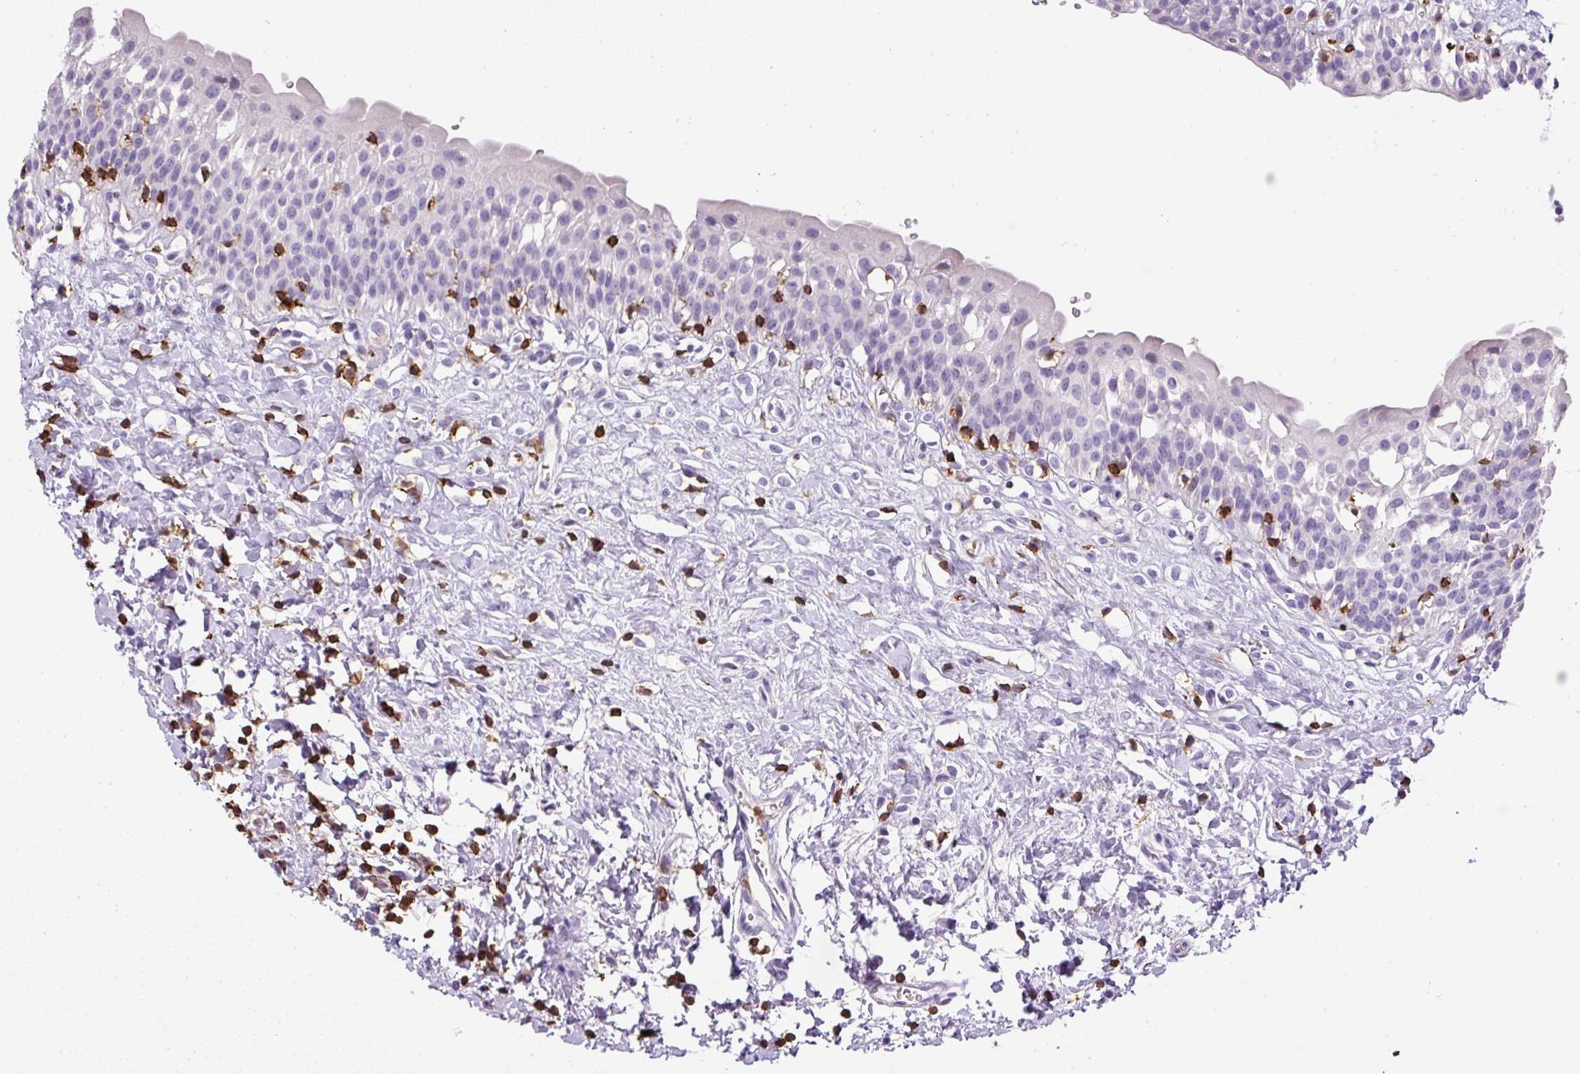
{"staining": {"intensity": "negative", "quantity": "none", "location": "none"}, "tissue": "urinary bladder", "cell_type": "Urothelial cells", "image_type": "normal", "snomed": [{"axis": "morphology", "description": "Normal tissue, NOS"}, {"axis": "topography", "description": "Urinary bladder"}], "caption": "Immunohistochemistry histopathology image of benign urinary bladder: human urinary bladder stained with DAB displays no significant protein expression in urothelial cells.", "gene": "FAM228B", "patient": {"sex": "male", "age": 51}}